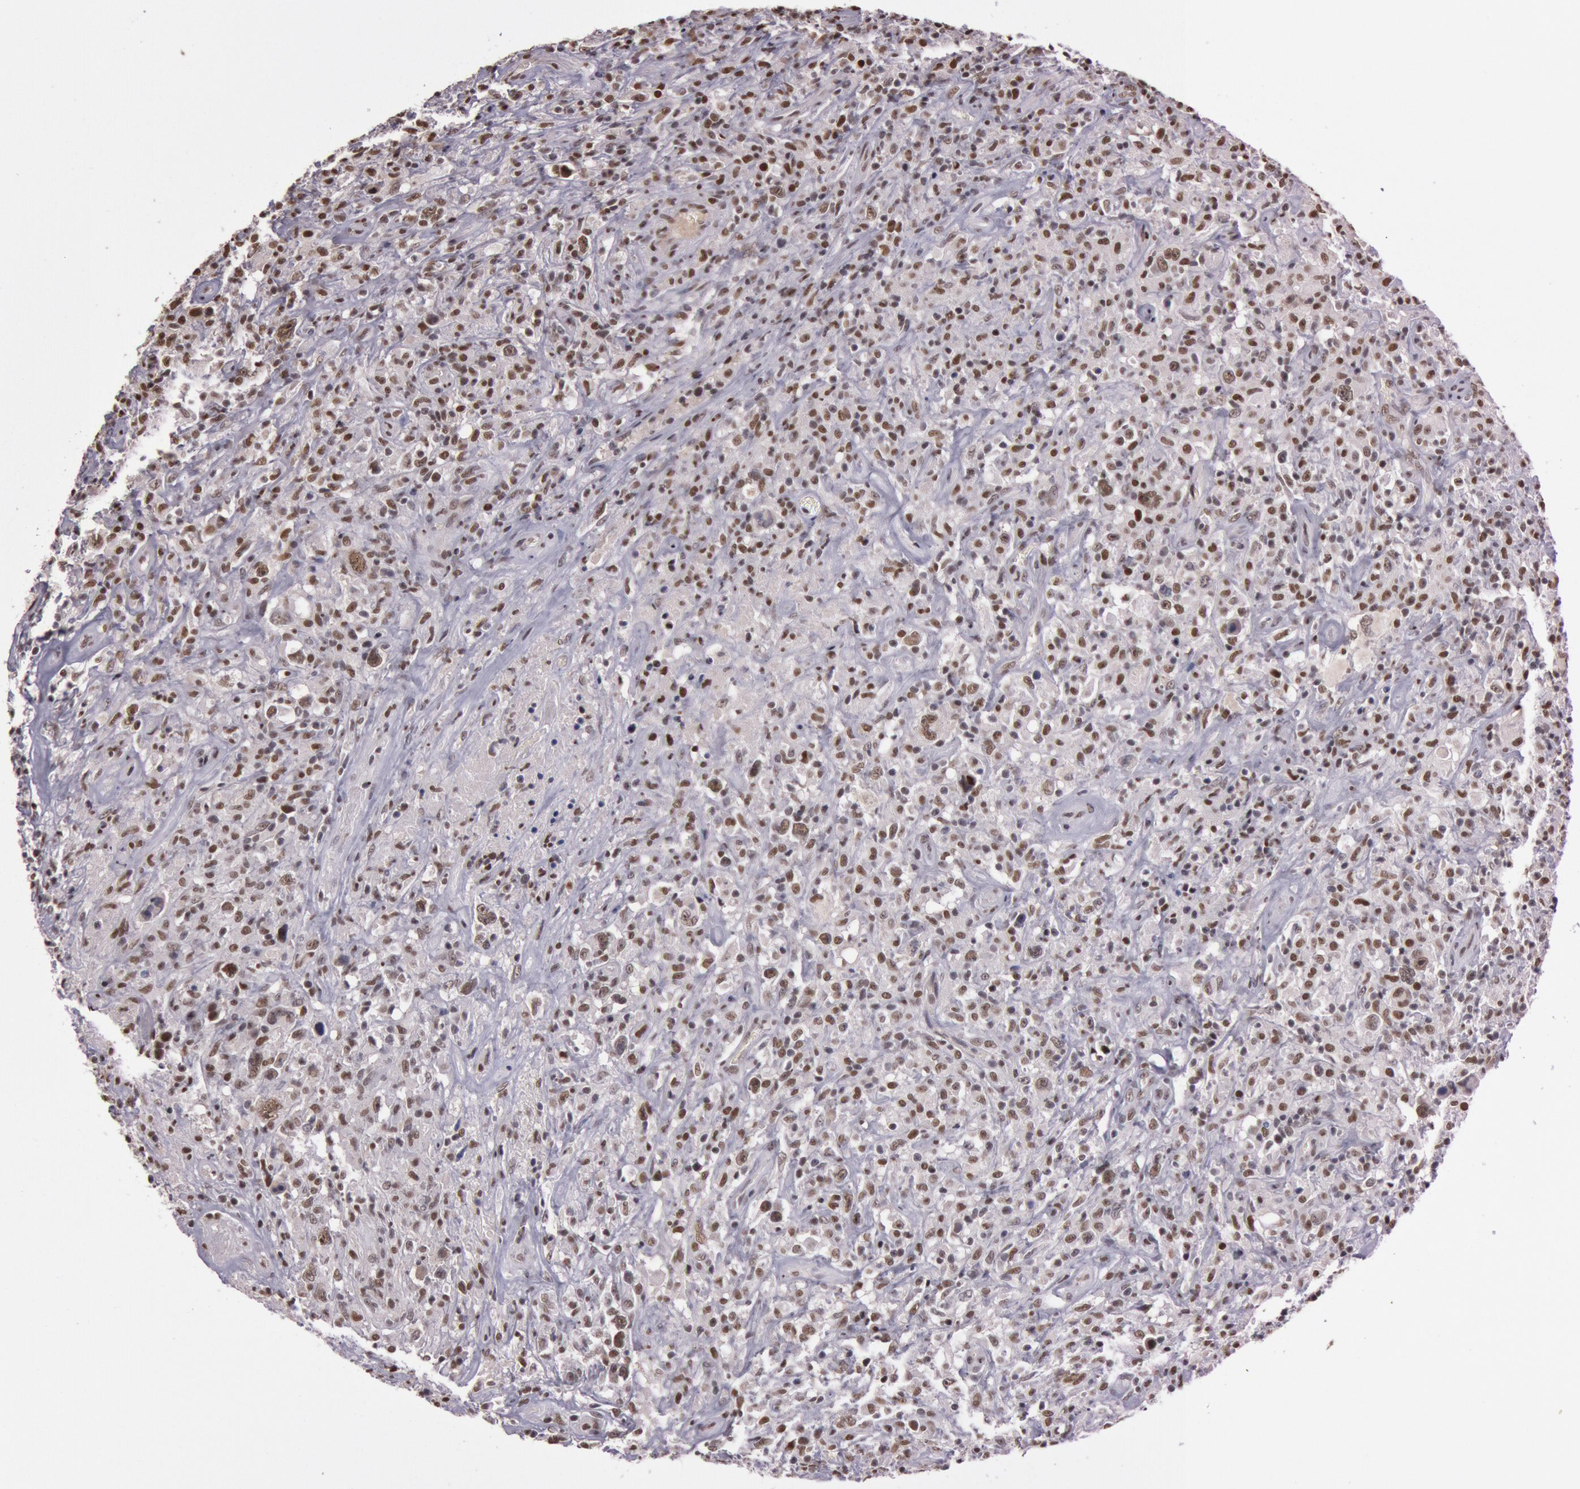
{"staining": {"intensity": "weak", "quantity": ">75%", "location": "nuclear"}, "tissue": "lymphoma", "cell_type": "Tumor cells", "image_type": "cancer", "snomed": [{"axis": "morphology", "description": "Hodgkin's disease, NOS"}, {"axis": "topography", "description": "Lymph node"}], "caption": "Brown immunohistochemical staining in human lymphoma shows weak nuclear expression in about >75% of tumor cells. (DAB (3,3'-diaminobenzidine) = brown stain, brightfield microscopy at high magnification).", "gene": "TASL", "patient": {"sex": "male", "age": 46}}